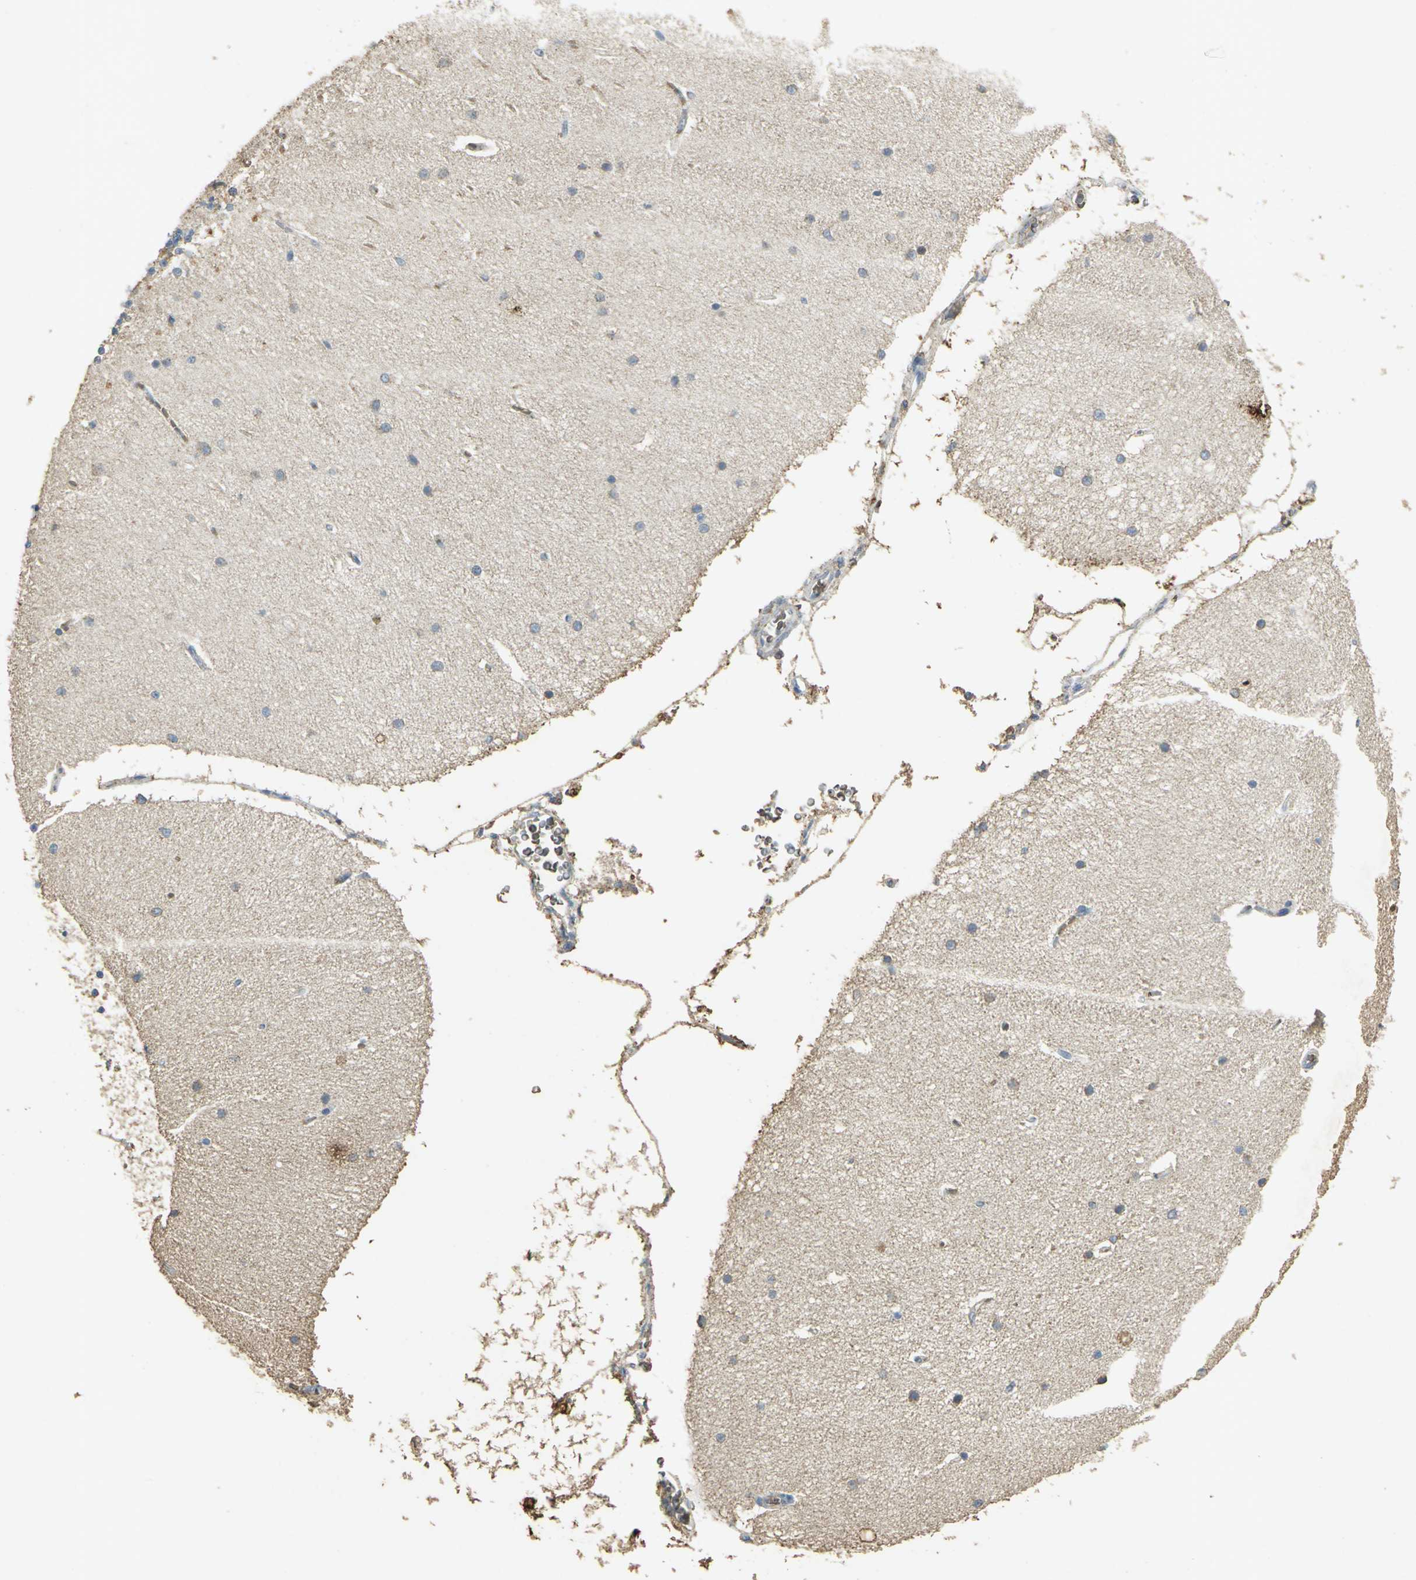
{"staining": {"intensity": "negative", "quantity": "none", "location": "none"}, "tissue": "cerebellum", "cell_type": "Cells in granular layer", "image_type": "normal", "snomed": [{"axis": "morphology", "description": "Normal tissue, NOS"}, {"axis": "topography", "description": "Cerebellum"}], "caption": "IHC histopathology image of unremarkable cerebellum: cerebellum stained with DAB displays no significant protein staining in cells in granular layer.", "gene": "TRAPPC2", "patient": {"sex": "female", "age": 54}}